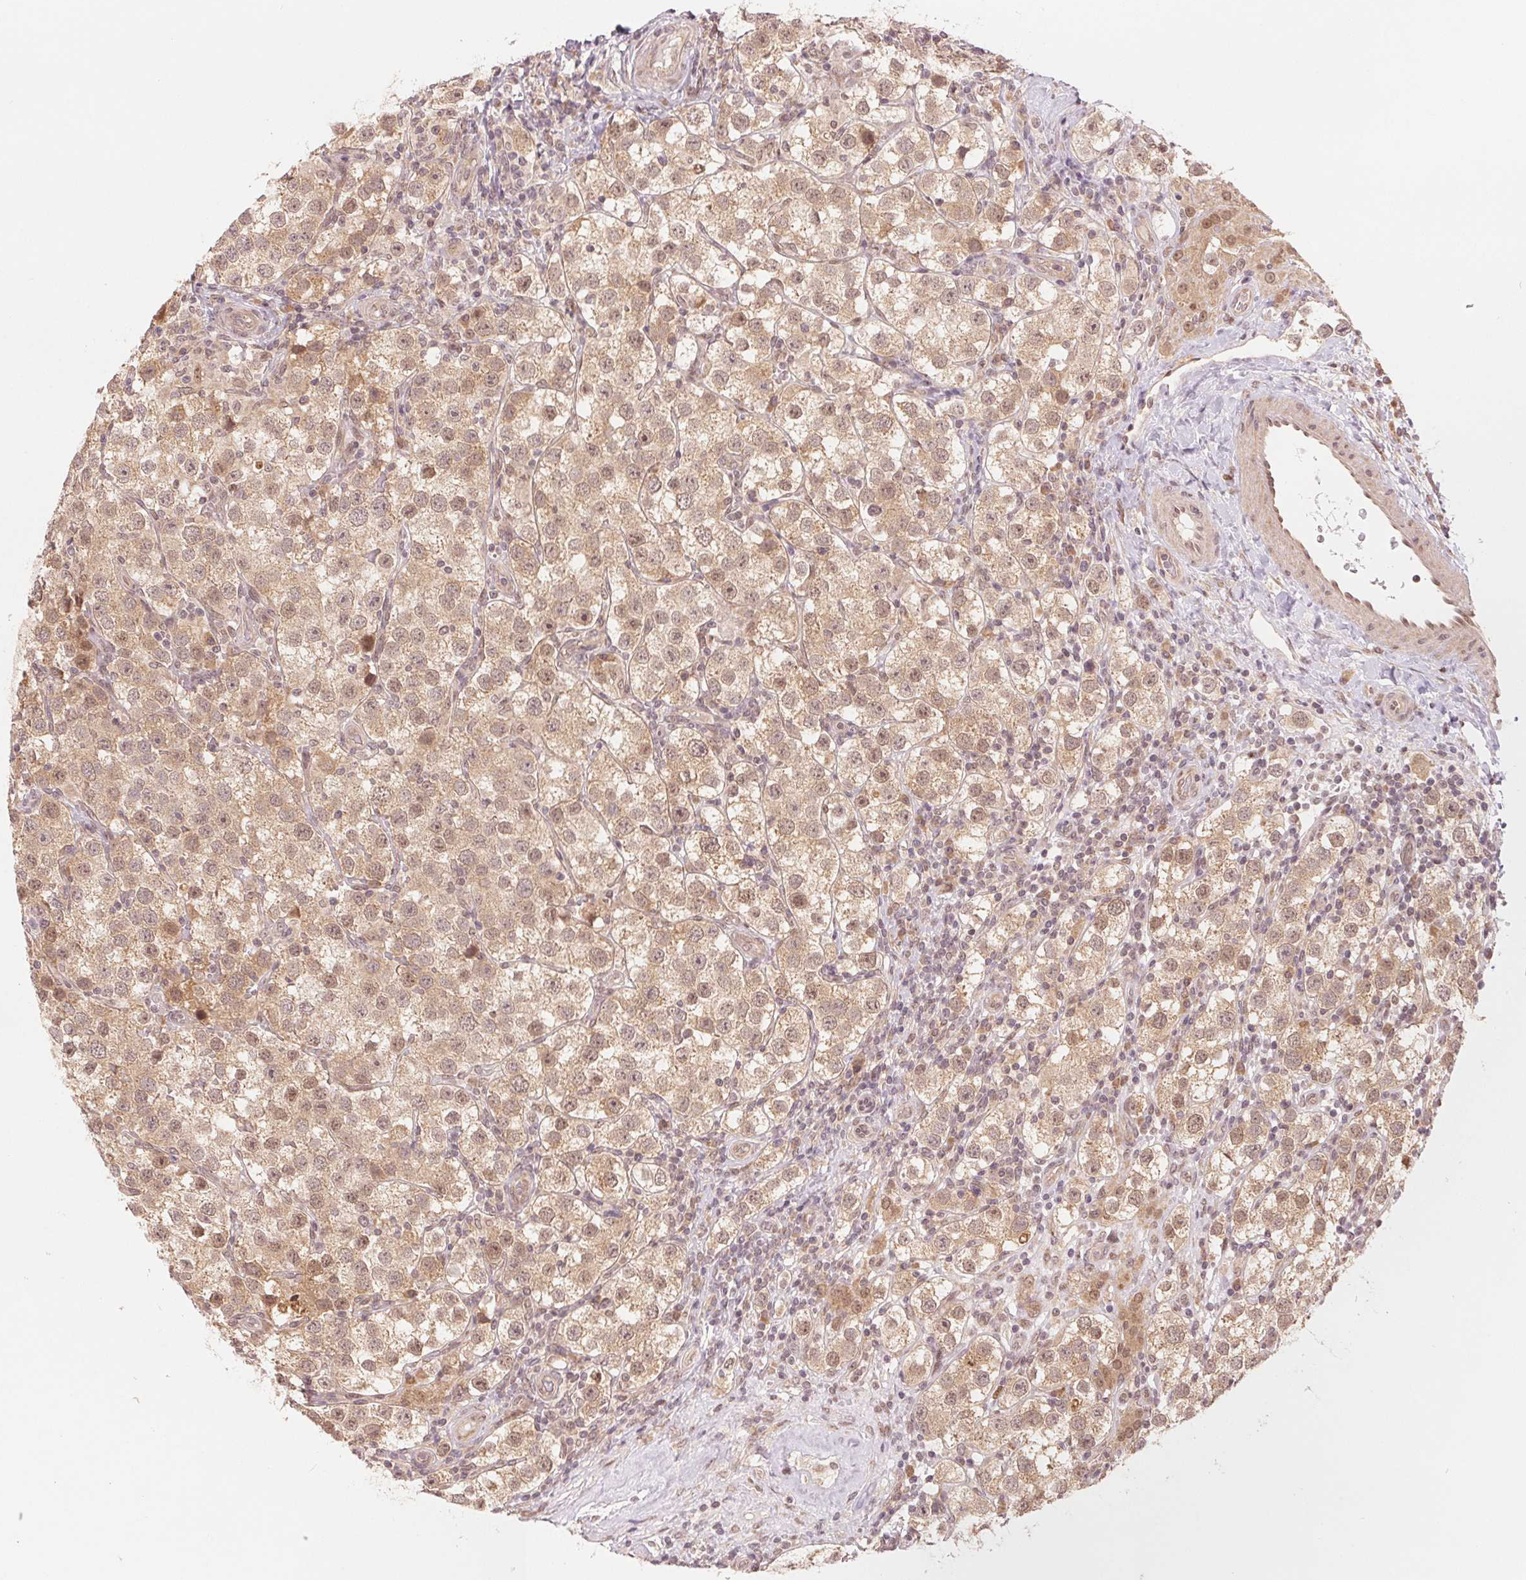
{"staining": {"intensity": "weak", "quantity": ">75%", "location": "cytoplasmic/membranous,nuclear"}, "tissue": "testis cancer", "cell_type": "Tumor cells", "image_type": "cancer", "snomed": [{"axis": "morphology", "description": "Seminoma, NOS"}, {"axis": "topography", "description": "Testis"}], "caption": "Approximately >75% of tumor cells in human testis cancer (seminoma) demonstrate weak cytoplasmic/membranous and nuclear protein positivity as visualized by brown immunohistochemical staining.", "gene": "ERI3", "patient": {"sex": "male", "age": 37}}